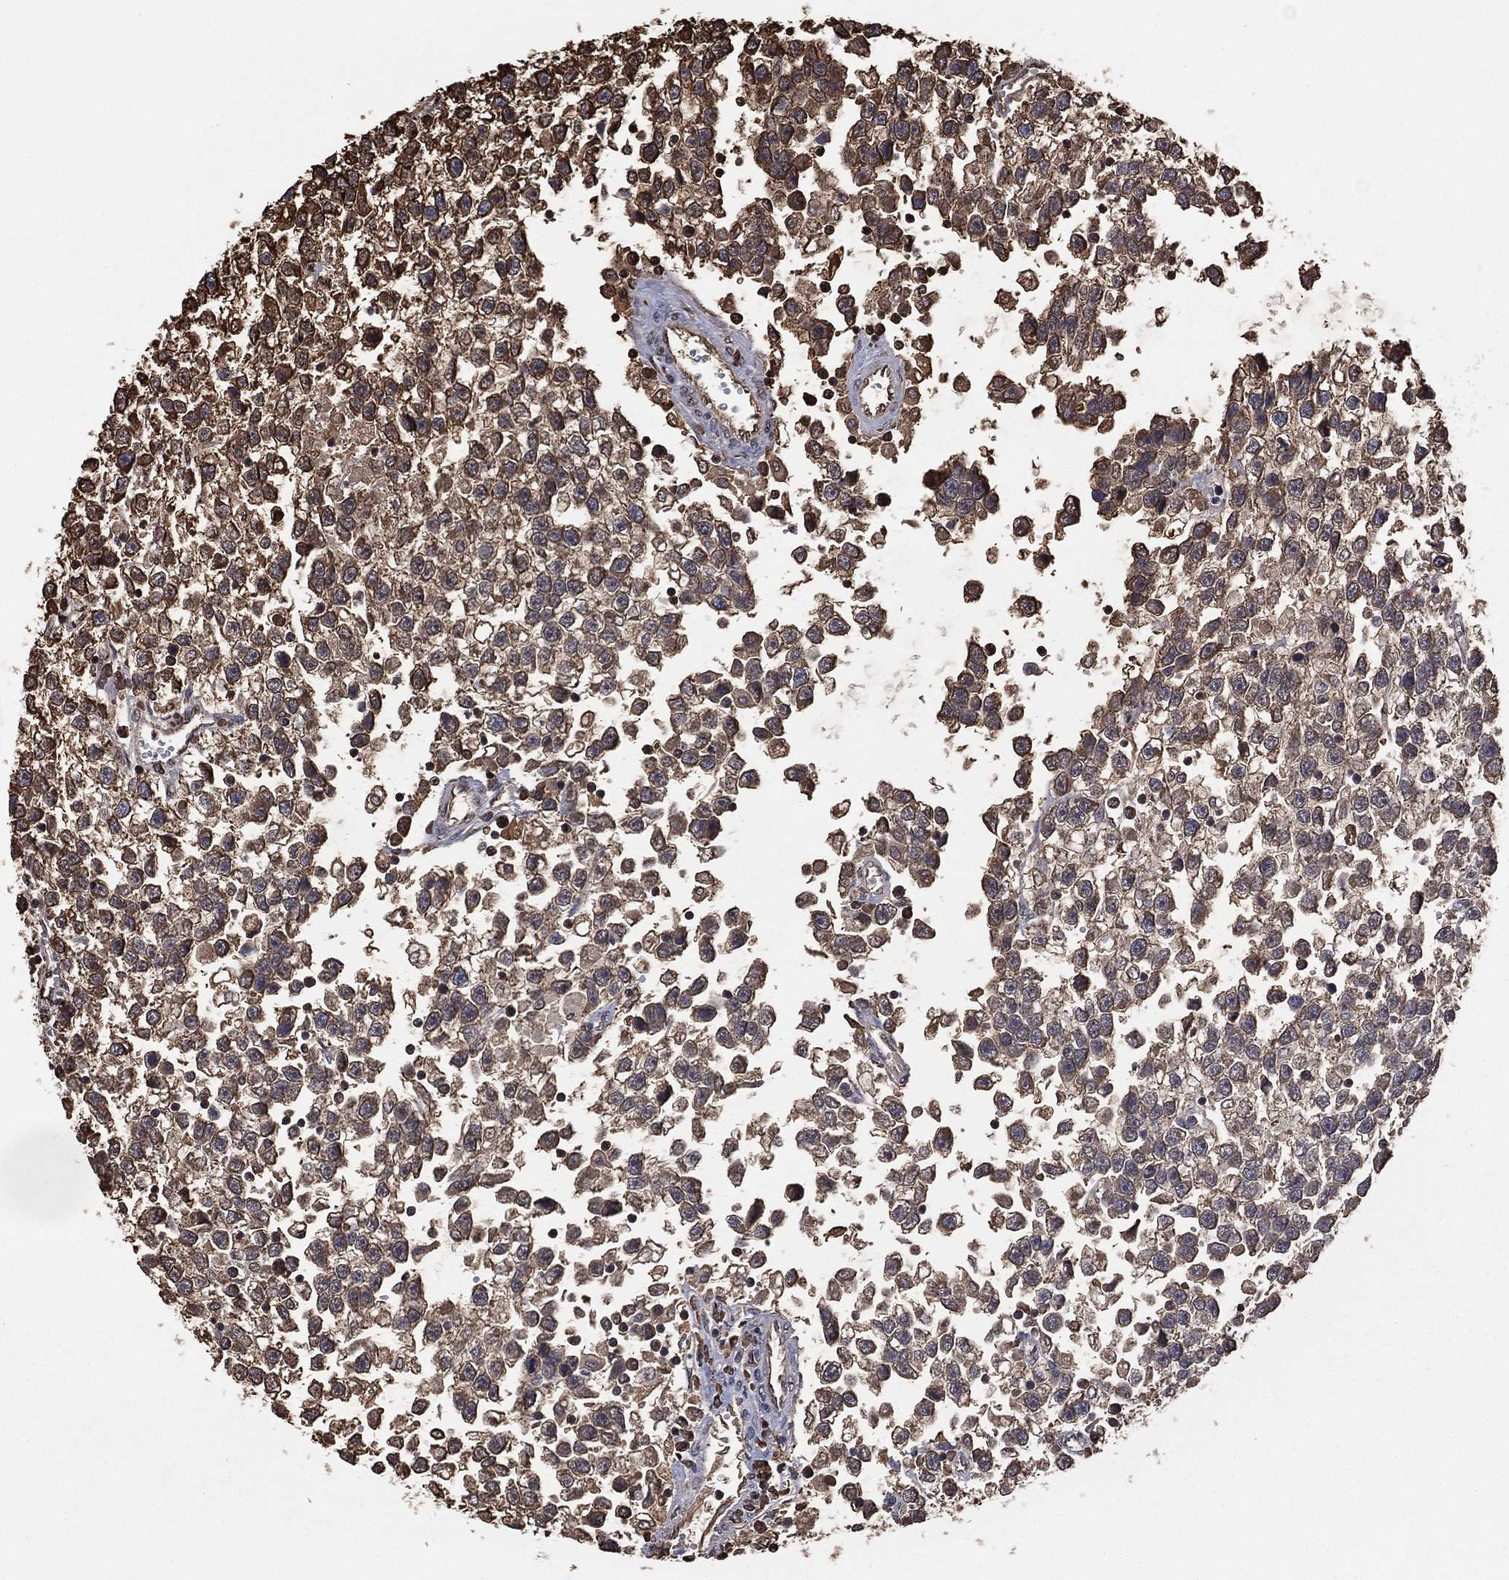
{"staining": {"intensity": "moderate", "quantity": "25%-75%", "location": "cytoplasmic/membranous"}, "tissue": "testis cancer", "cell_type": "Tumor cells", "image_type": "cancer", "snomed": [{"axis": "morphology", "description": "Seminoma, NOS"}, {"axis": "topography", "description": "Testis"}], "caption": "Immunohistochemical staining of human seminoma (testis) exhibits medium levels of moderate cytoplasmic/membranous protein staining in approximately 25%-75% of tumor cells.", "gene": "GAPDH", "patient": {"sex": "male", "age": 34}}